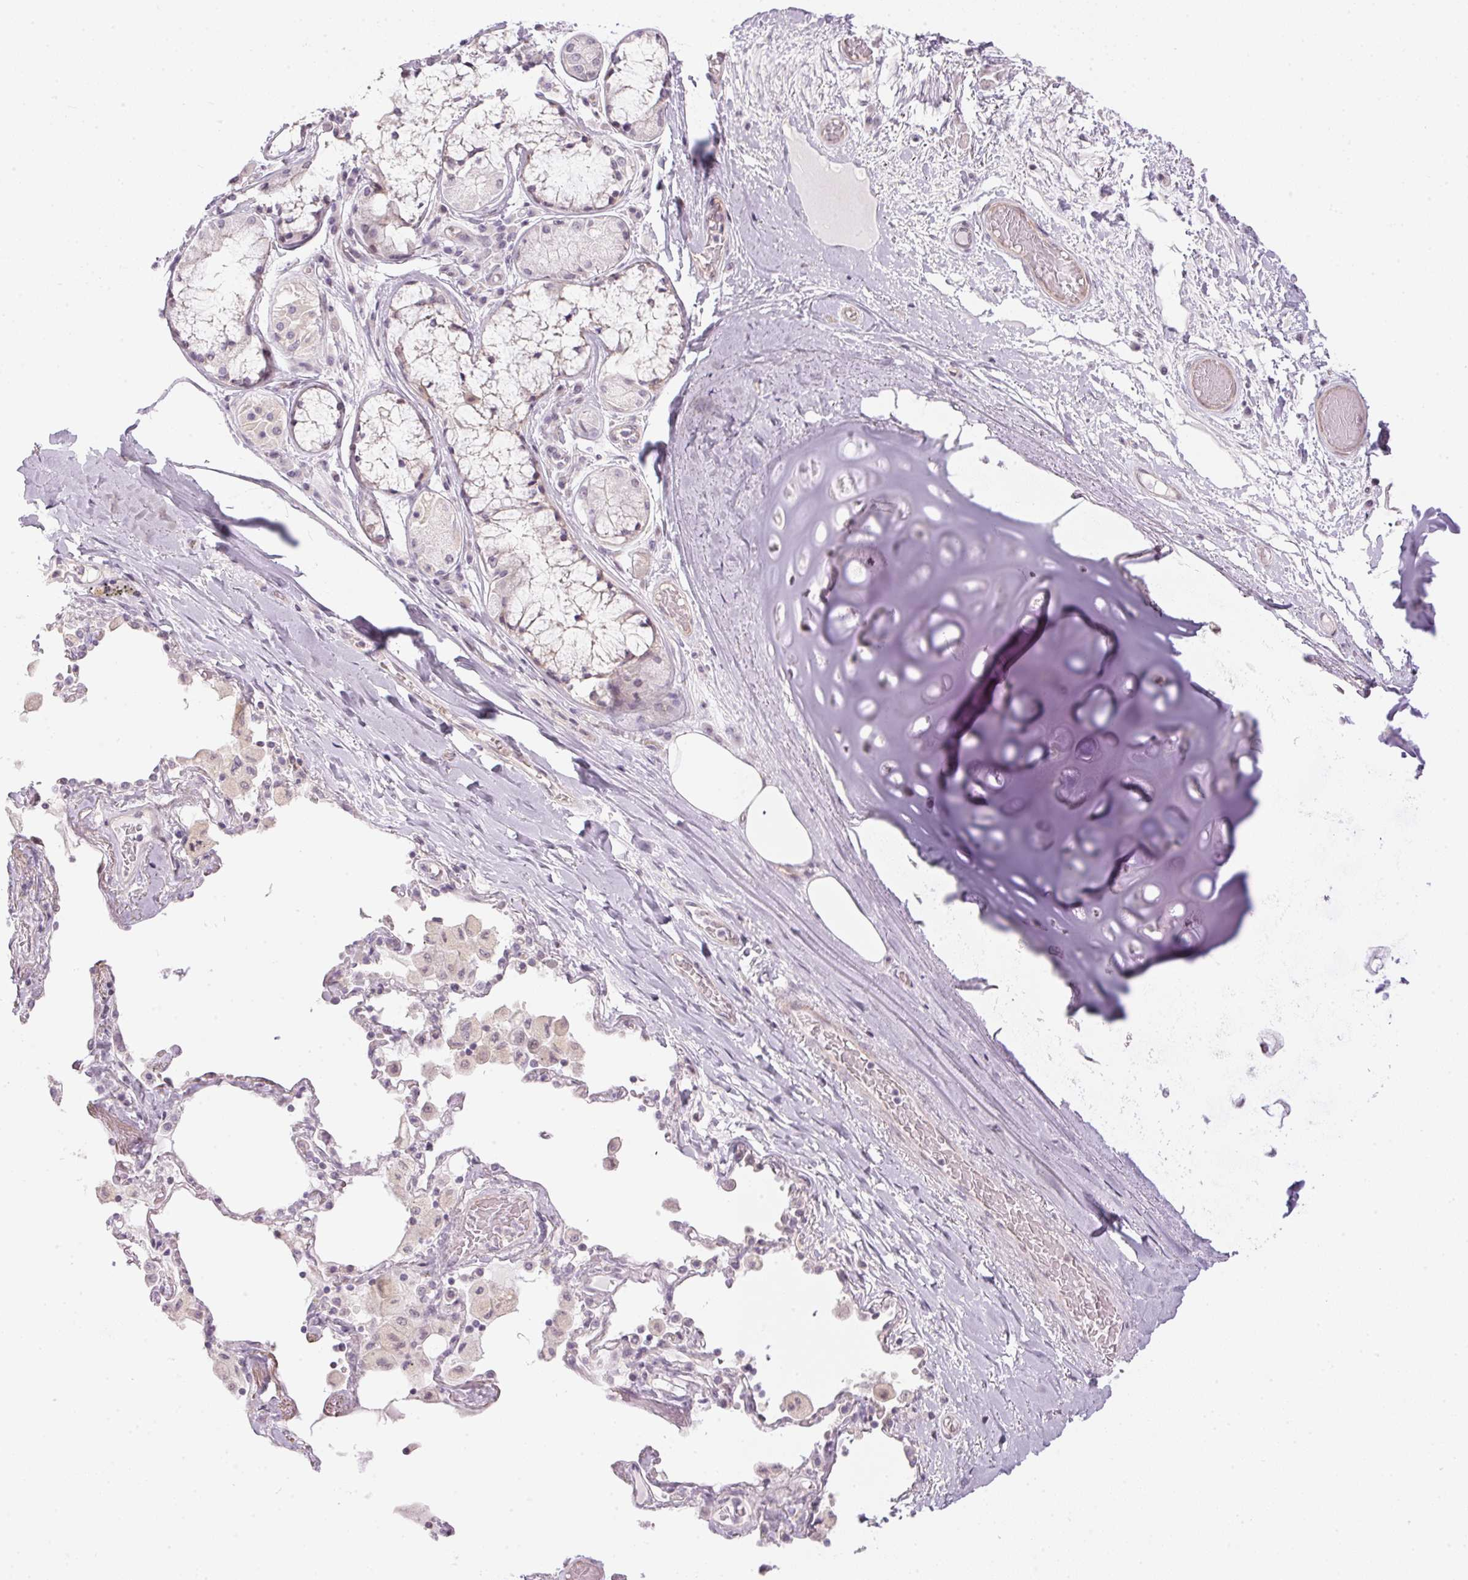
{"staining": {"intensity": "negative", "quantity": "none", "location": "none"}, "tissue": "adipose tissue", "cell_type": "Adipocytes", "image_type": "normal", "snomed": [{"axis": "morphology", "description": "Normal tissue, NOS"}, {"axis": "topography", "description": "Cartilage tissue"}, {"axis": "topography", "description": "Bronchus"}], "caption": "There is no significant staining in adipocytes of adipose tissue. (DAB immunohistochemistry (IHC) visualized using brightfield microscopy, high magnification).", "gene": "GDAP1L1", "patient": {"sex": "male", "age": 64}}